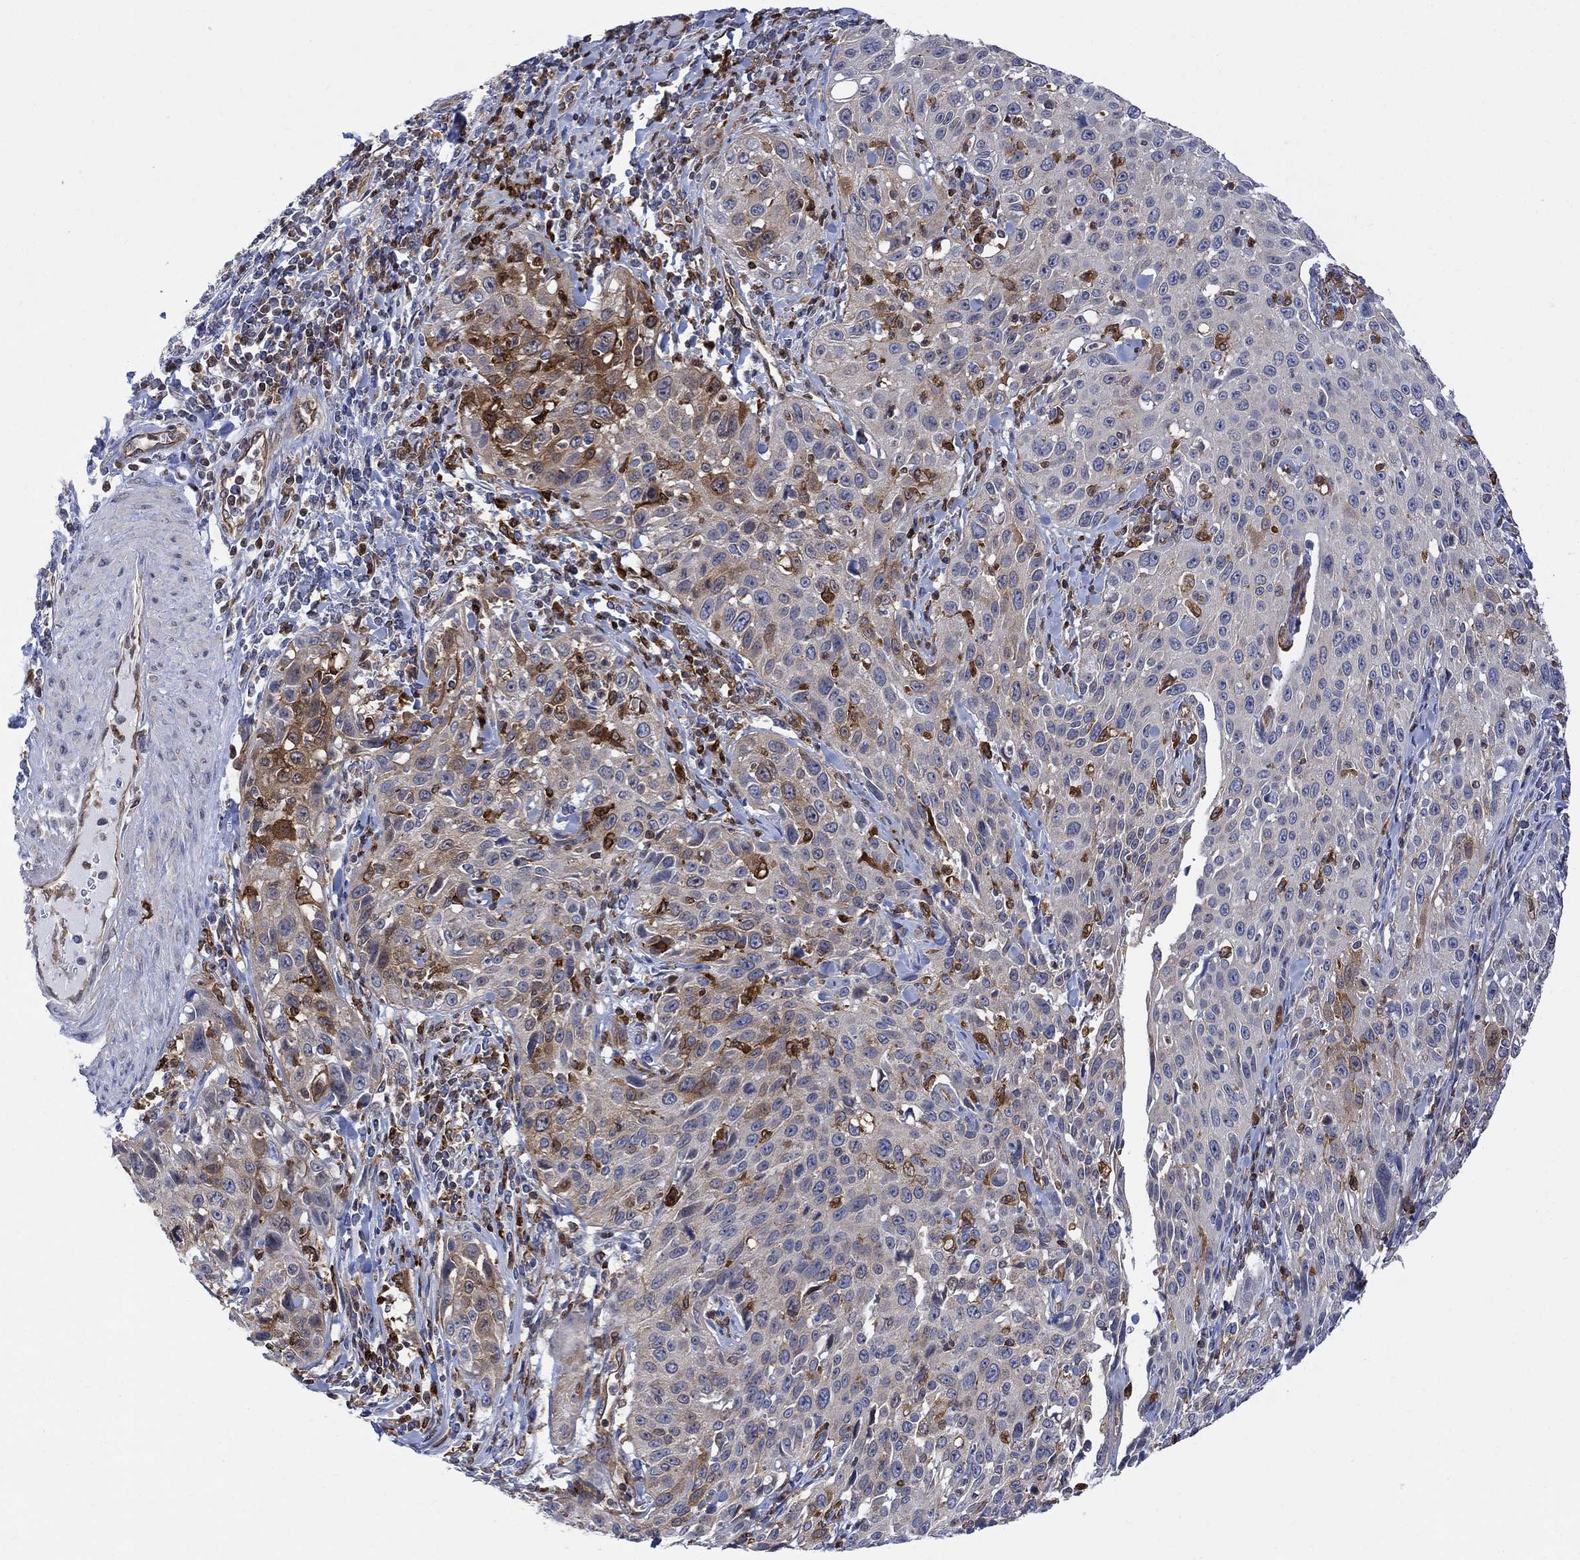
{"staining": {"intensity": "negative", "quantity": "none", "location": "none"}, "tissue": "cervical cancer", "cell_type": "Tumor cells", "image_type": "cancer", "snomed": [{"axis": "morphology", "description": "Squamous cell carcinoma, NOS"}, {"axis": "topography", "description": "Cervix"}], "caption": "This is an IHC photomicrograph of cervical cancer (squamous cell carcinoma). There is no positivity in tumor cells.", "gene": "GBP5", "patient": {"sex": "female", "age": 26}}